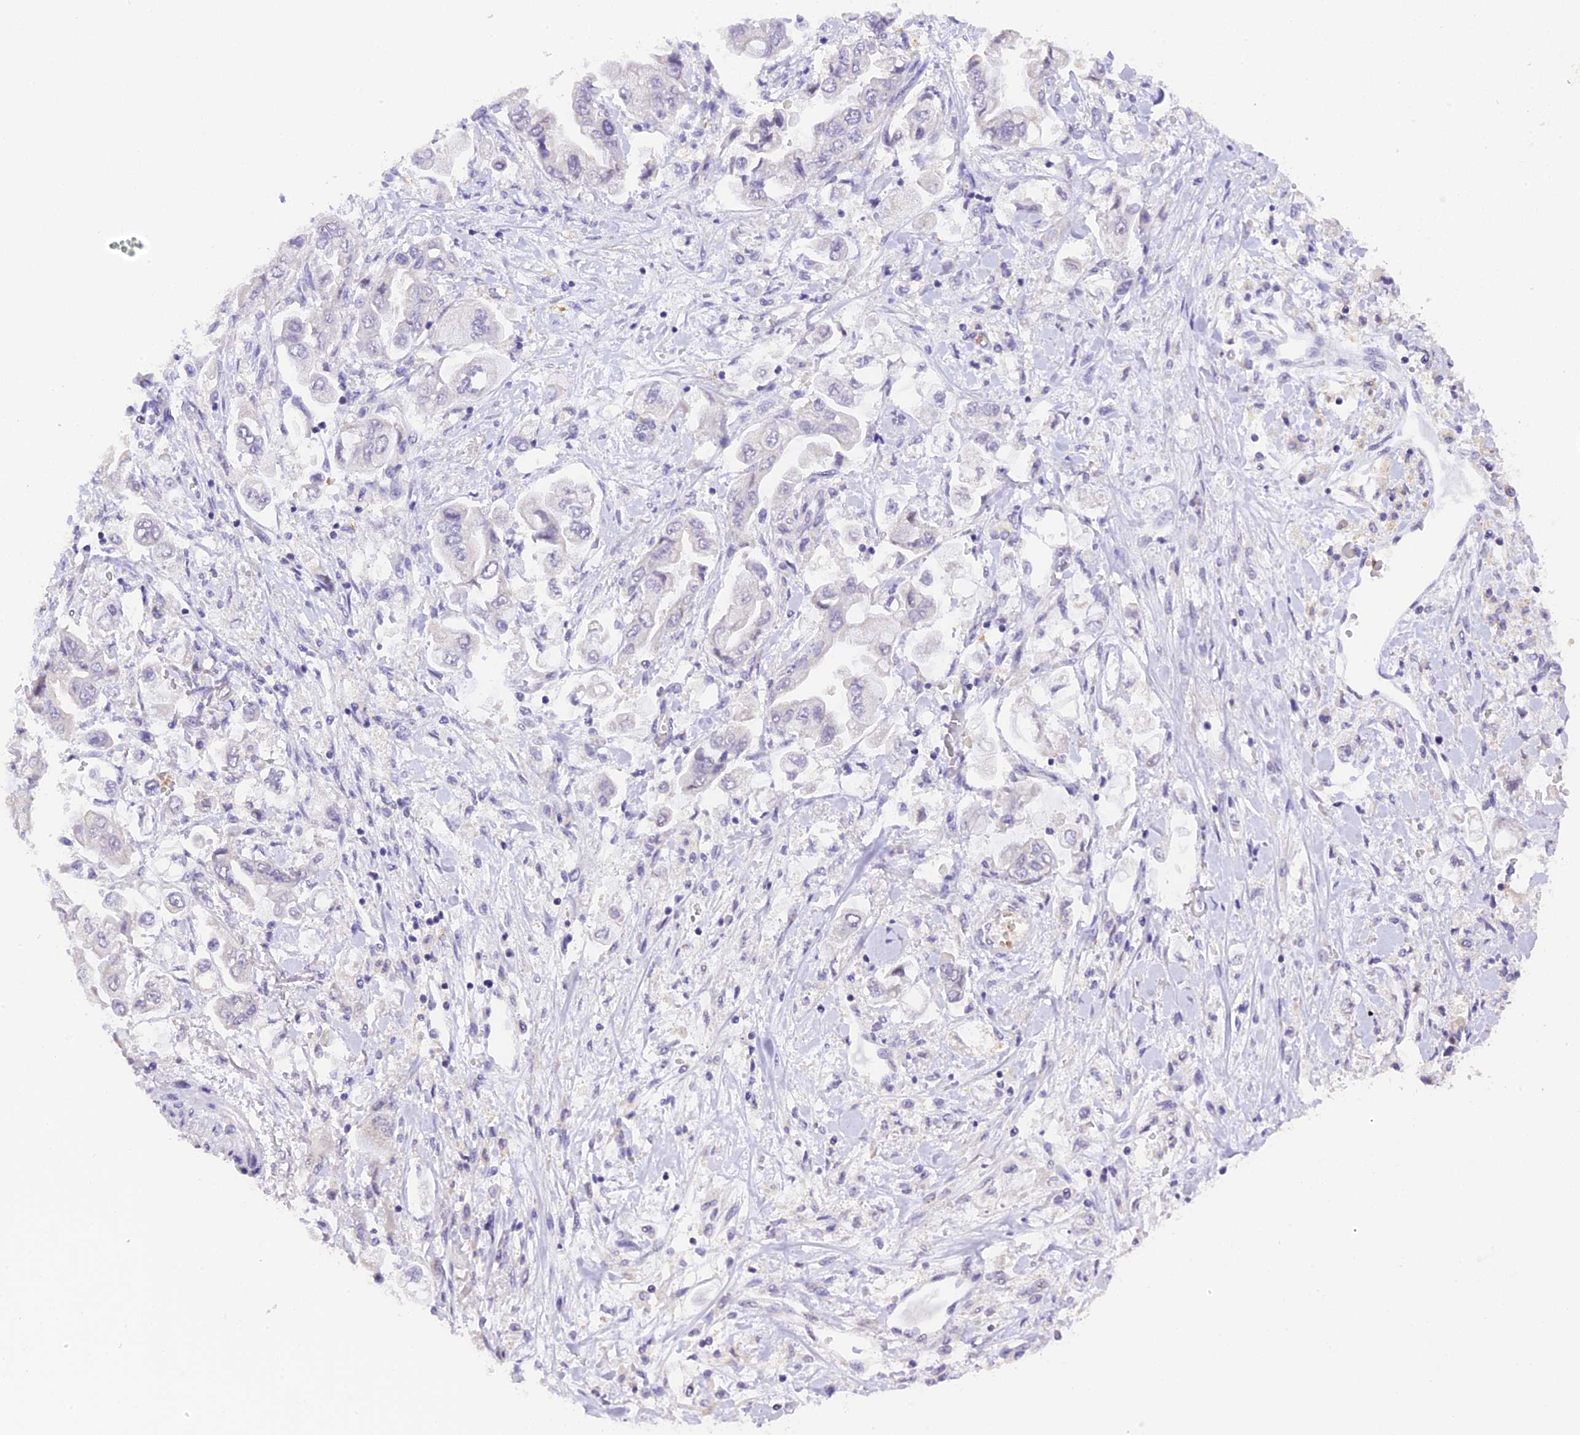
{"staining": {"intensity": "negative", "quantity": "none", "location": "none"}, "tissue": "stomach cancer", "cell_type": "Tumor cells", "image_type": "cancer", "snomed": [{"axis": "morphology", "description": "Adenocarcinoma, NOS"}, {"axis": "topography", "description": "Stomach"}], "caption": "The micrograph shows no significant staining in tumor cells of stomach cancer.", "gene": "AHSP", "patient": {"sex": "male", "age": 62}}